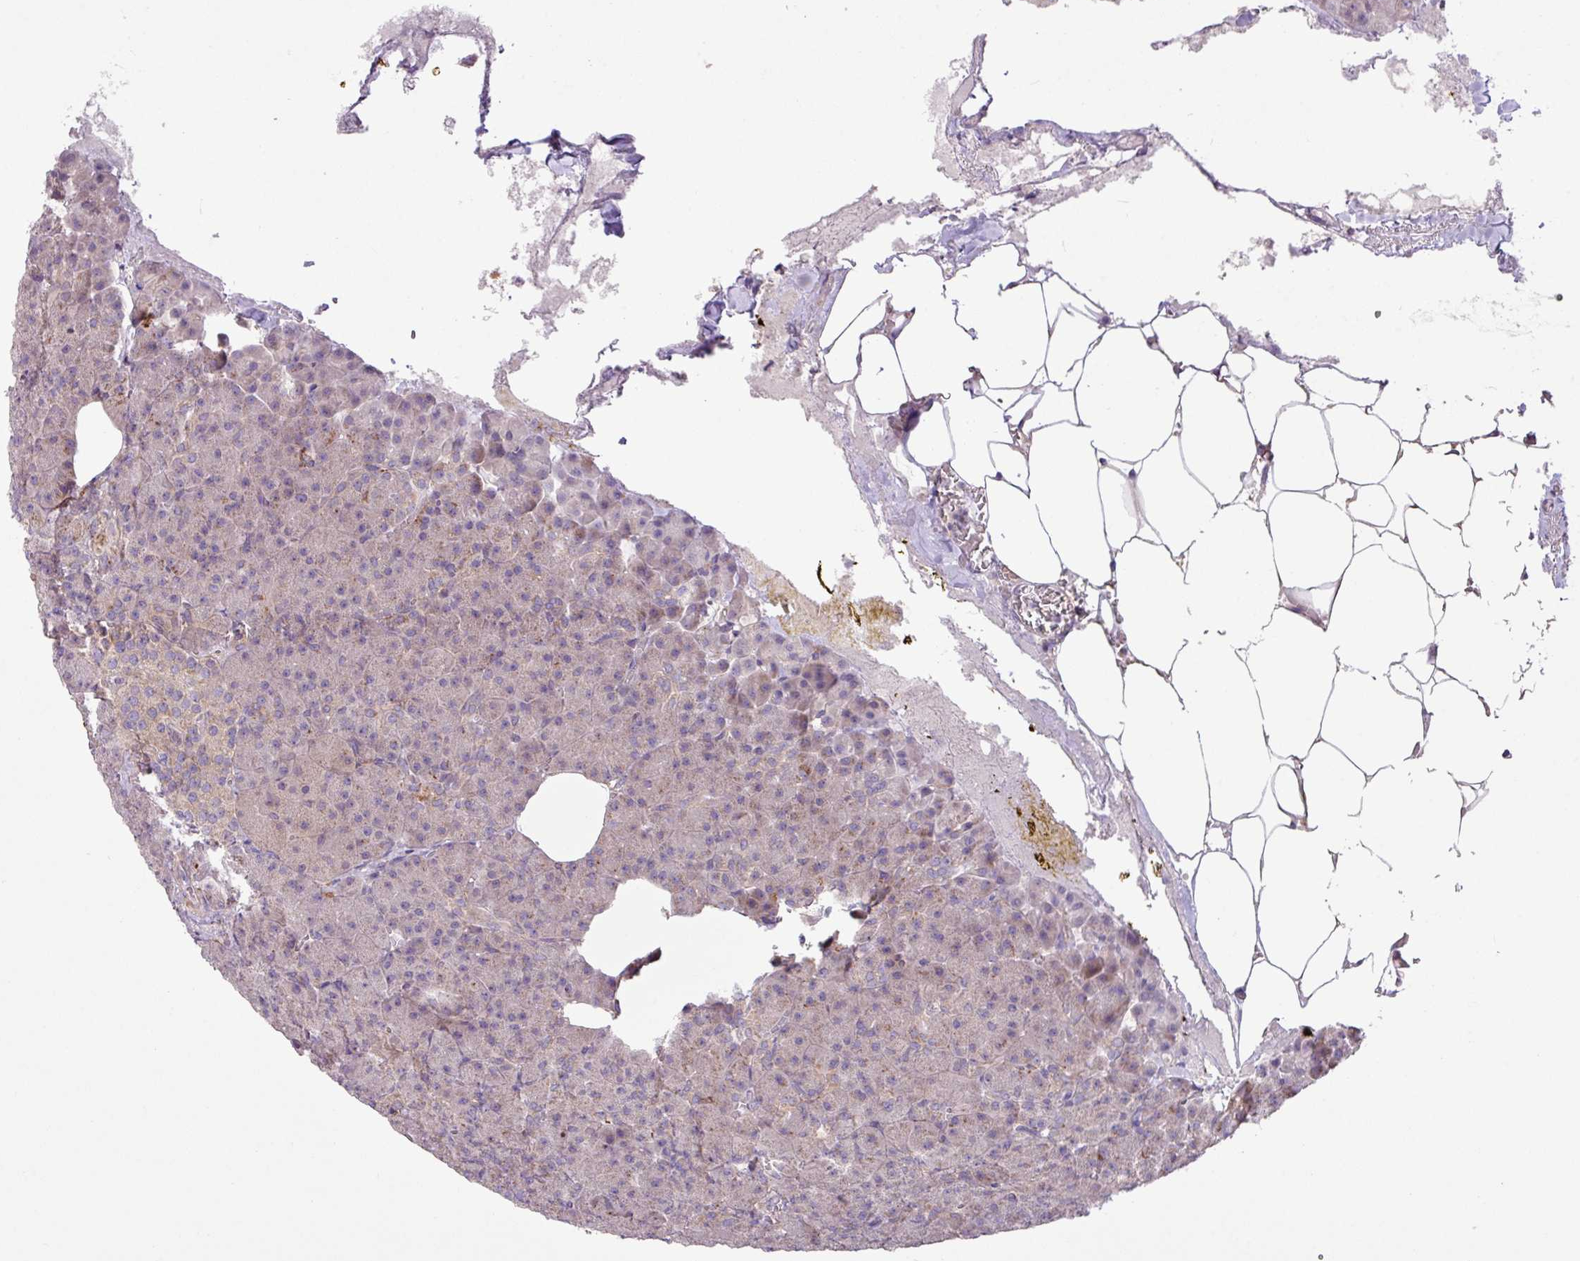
{"staining": {"intensity": "weak", "quantity": "<25%", "location": "cytoplasmic/membranous"}, "tissue": "pancreas", "cell_type": "Exocrine glandular cells", "image_type": "normal", "snomed": [{"axis": "morphology", "description": "Normal tissue, NOS"}, {"axis": "topography", "description": "Pancreas"}], "caption": "Immunohistochemistry of benign human pancreas reveals no expression in exocrine glandular cells. The staining is performed using DAB (3,3'-diaminobenzidine) brown chromogen with nuclei counter-stained in using hematoxylin.", "gene": "ARHGEF25", "patient": {"sex": "female", "age": 74}}